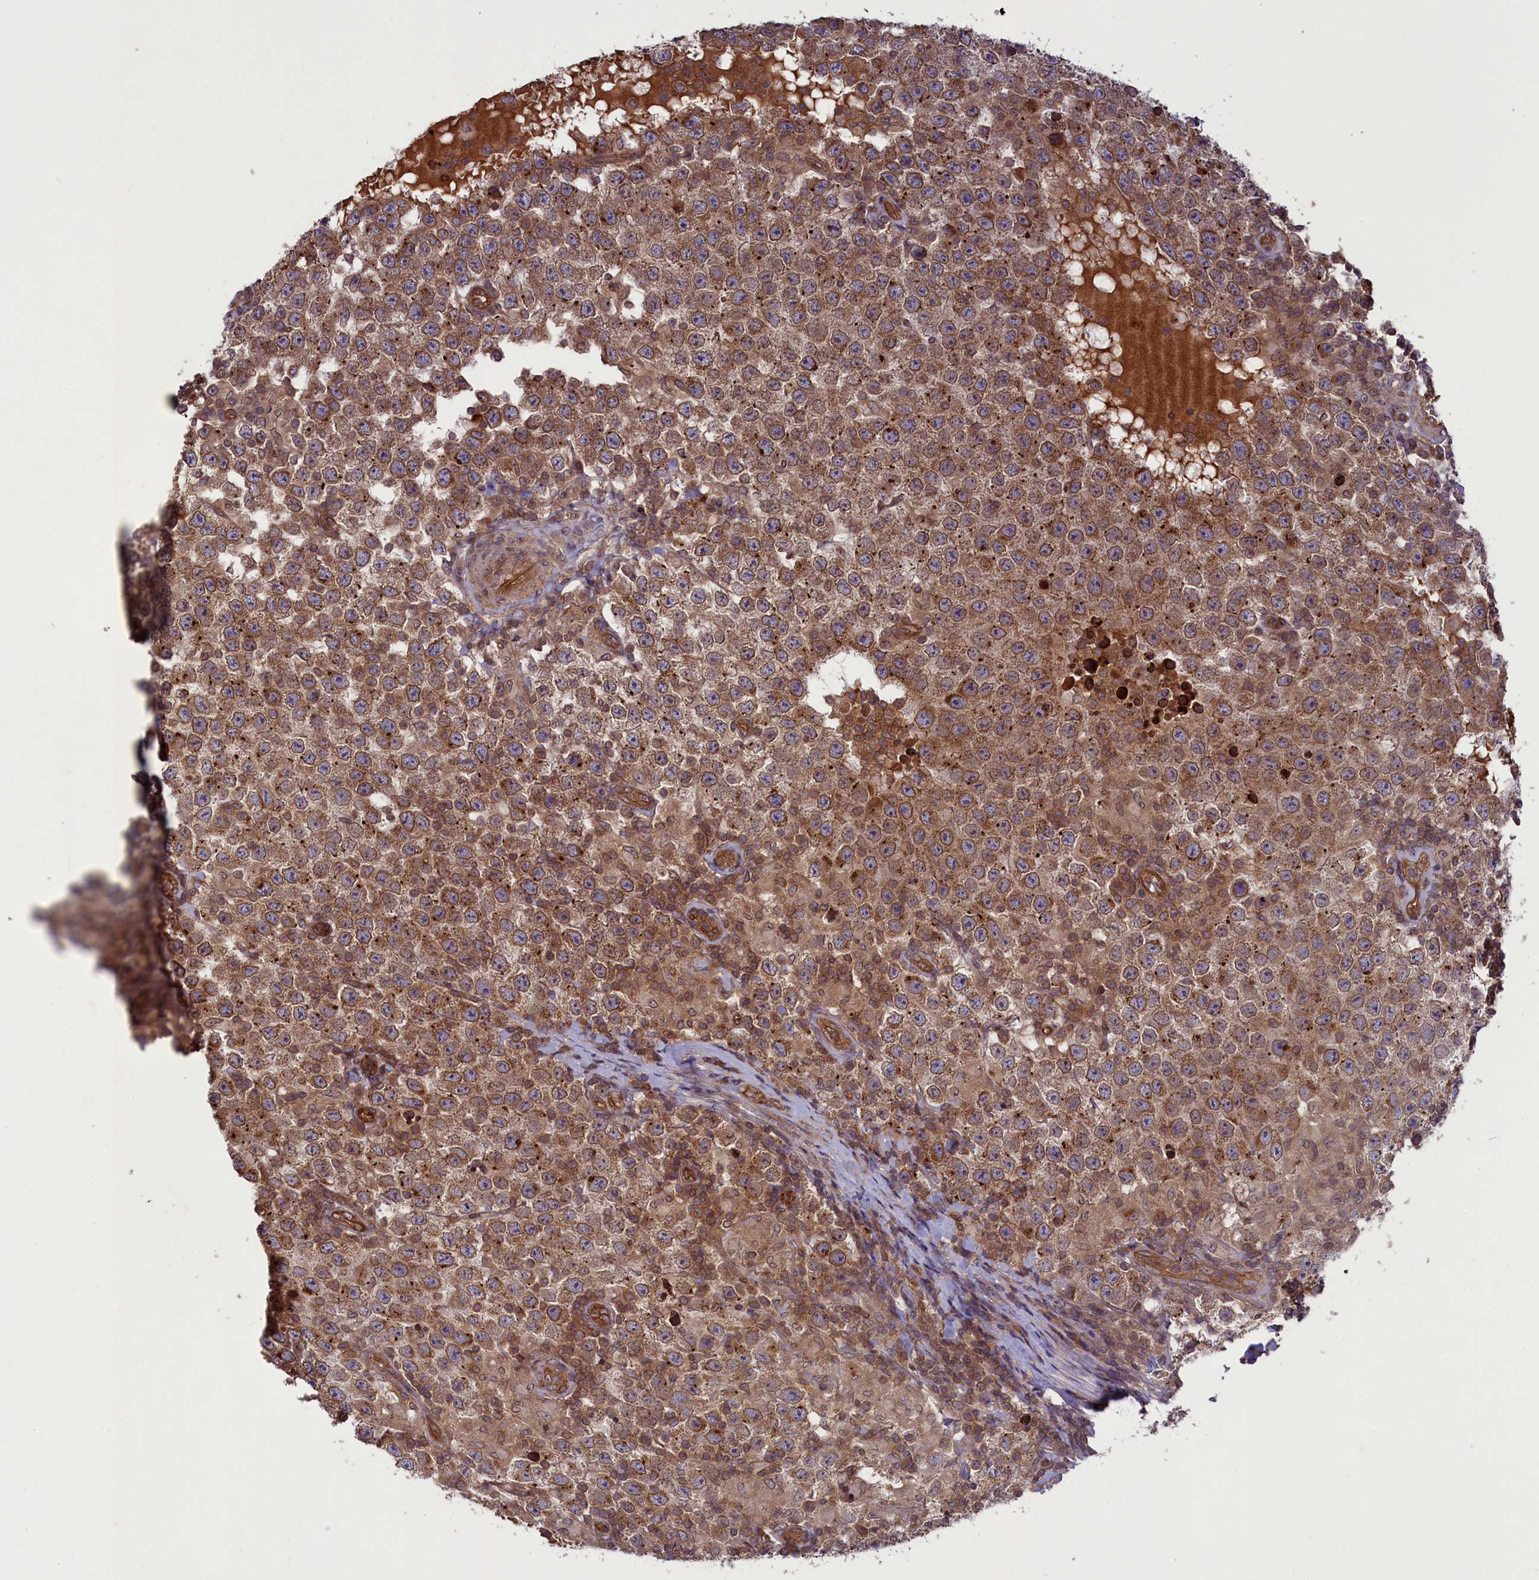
{"staining": {"intensity": "moderate", "quantity": ">75%", "location": "cytoplasmic/membranous"}, "tissue": "testis cancer", "cell_type": "Tumor cells", "image_type": "cancer", "snomed": [{"axis": "morphology", "description": "Normal tissue, NOS"}, {"axis": "morphology", "description": "Urothelial carcinoma, High grade"}, {"axis": "morphology", "description": "Seminoma, NOS"}, {"axis": "morphology", "description": "Carcinoma, Embryonal, NOS"}, {"axis": "topography", "description": "Urinary bladder"}, {"axis": "topography", "description": "Testis"}], "caption": "Testis cancer tissue exhibits moderate cytoplasmic/membranous staining in about >75% of tumor cells, visualized by immunohistochemistry.", "gene": "CCDC125", "patient": {"sex": "male", "age": 41}}